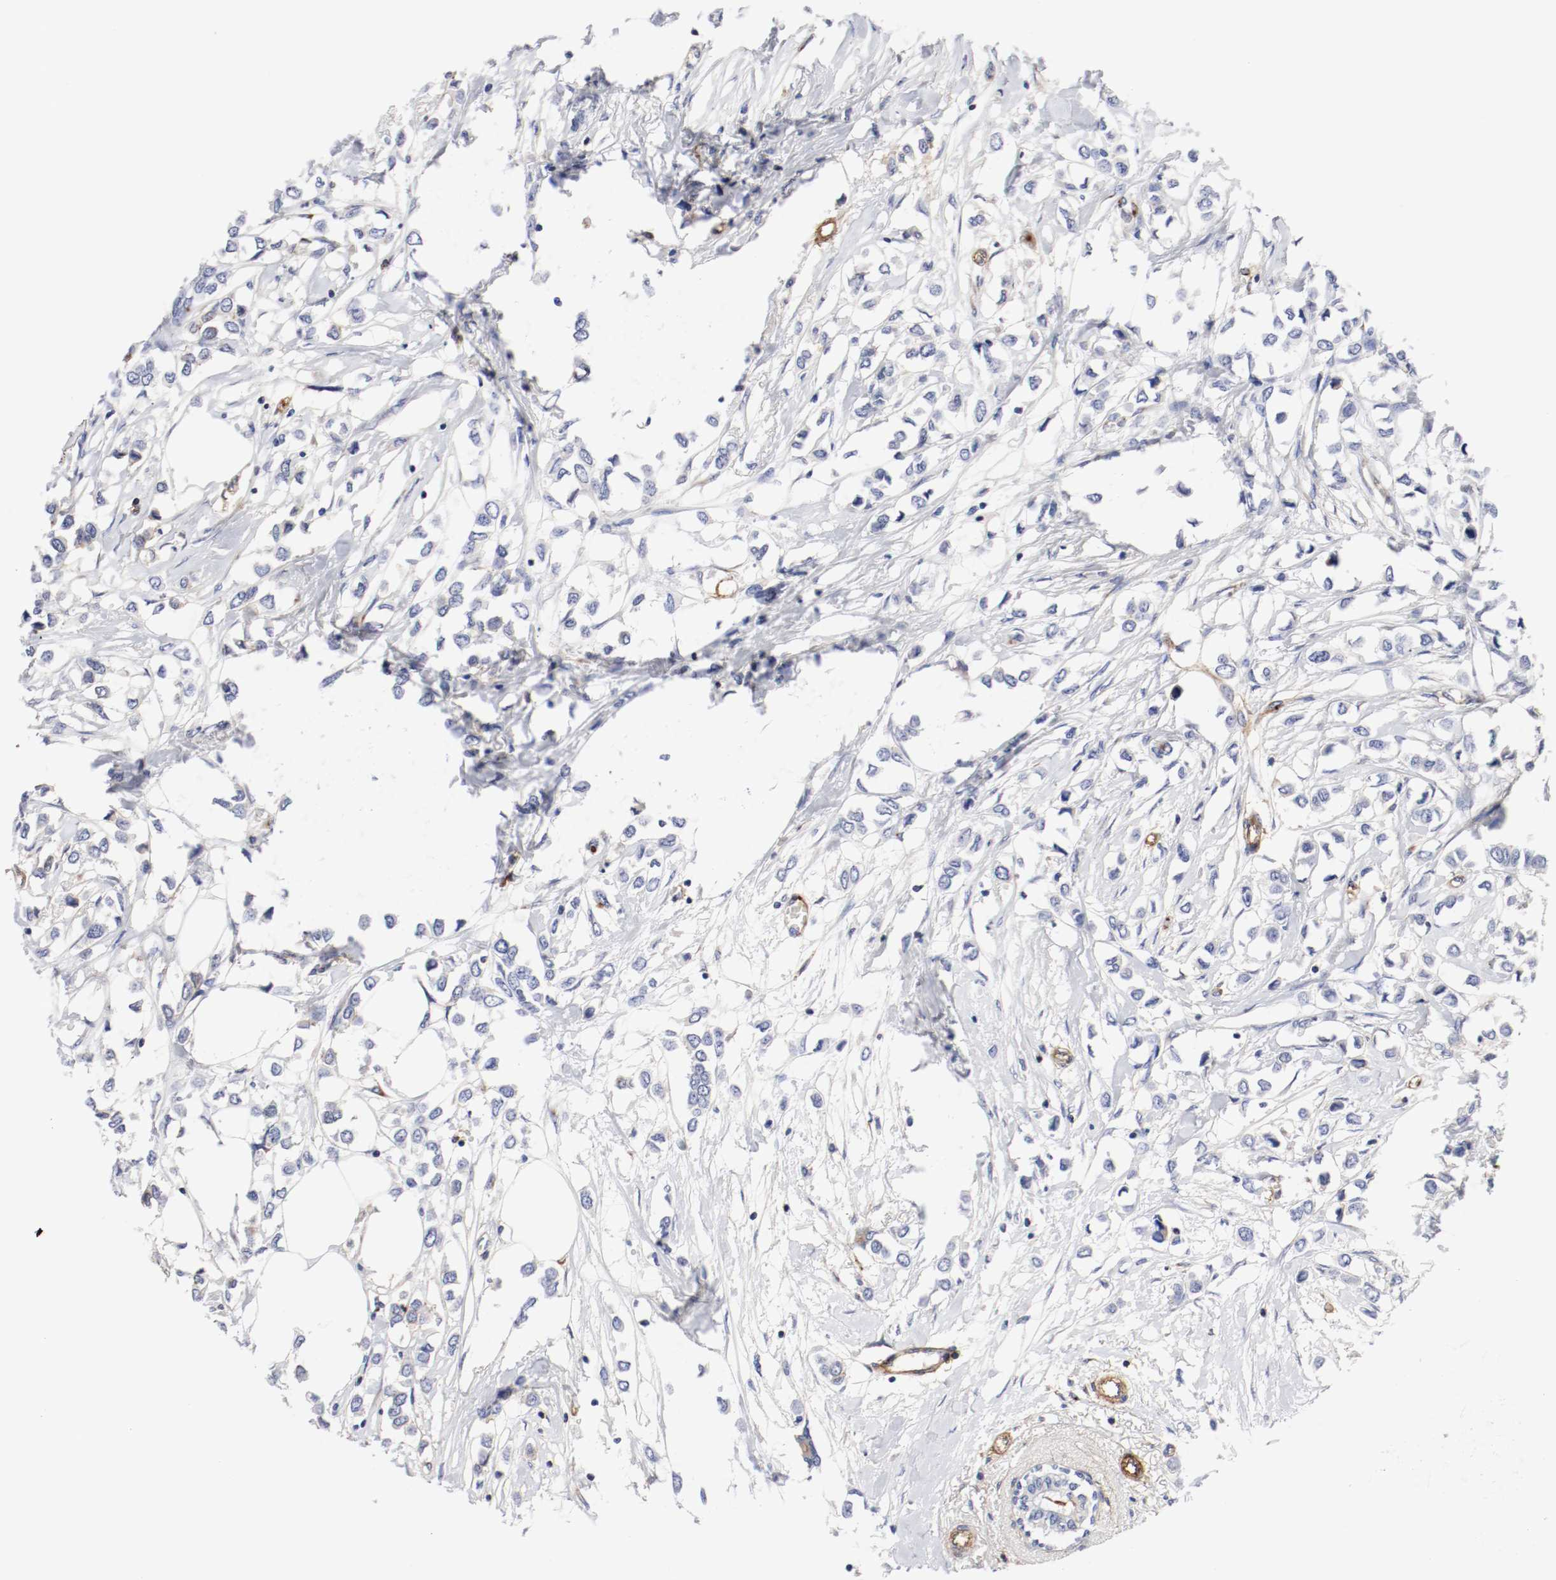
{"staining": {"intensity": "negative", "quantity": "none", "location": "none"}, "tissue": "breast cancer", "cell_type": "Tumor cells", "image_type": "cancer", "snomed": [{"axis": "morphology", "description": "Lobular carcinoma"}, {"axis": "topography", "description": "Breast"}], "caption": "An immunohistochemistry (IHC) image of breast cancer (lobular carcinoma) is shown. There is no staining in tumor cells of breast cancer (lobular carcinoma). (DAB immunohistochemistry (IHC), high magnification).", "gene": "IFITM1", "patient": {"sex": "female", "age": 51}}